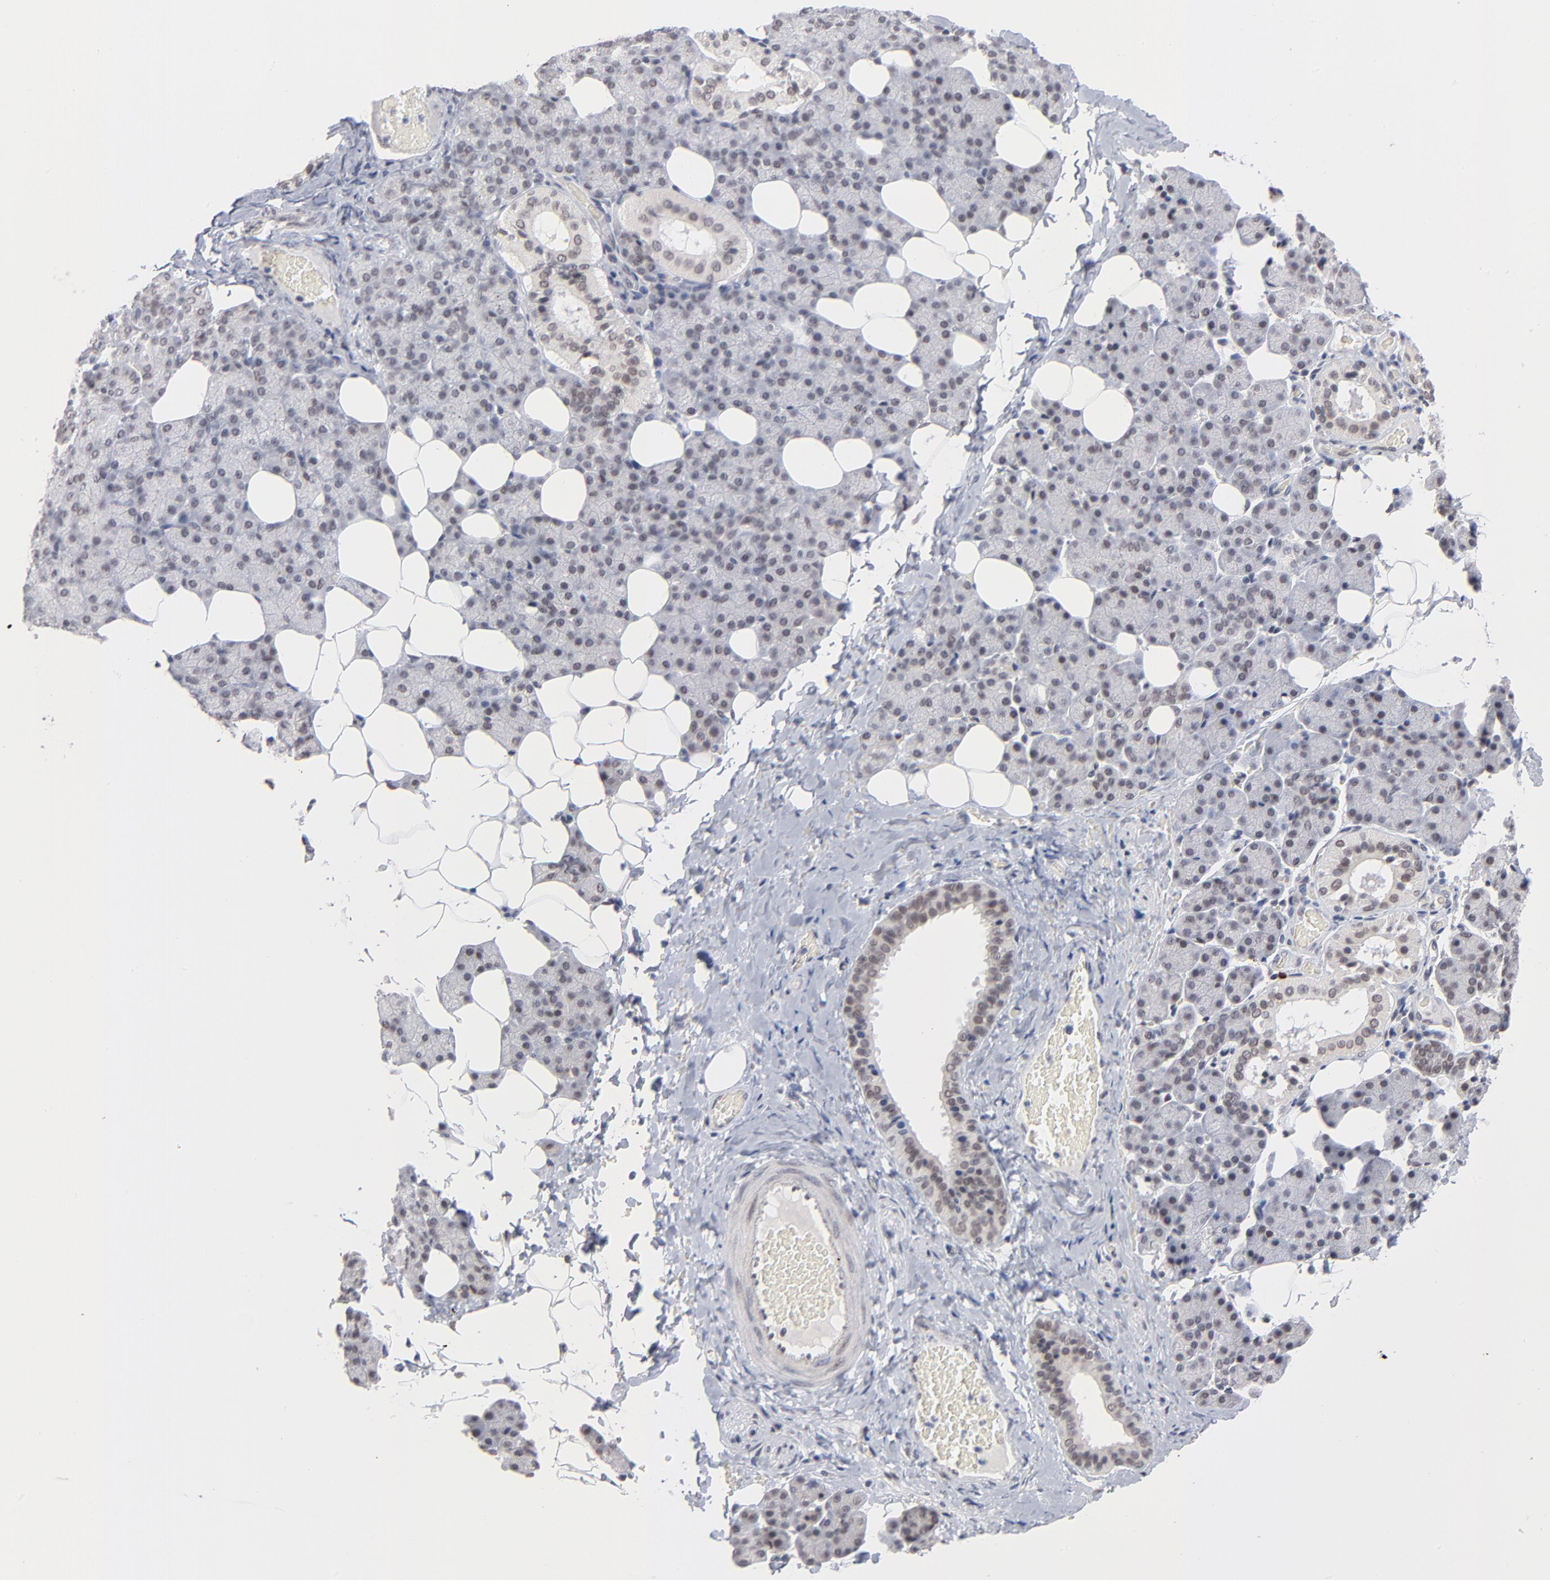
{"staining": {"intensity": "weak", "quantity": "<25%", "location": "nuclear"}, "tissue": "salivary gland", "cell_type": "Glandular cells", "image_type": "normal", "snomed": [{"axis": "morphology", "description": "Normal tissue, NOS"}, {"axis": "topography", "description": "Lymph node"}, {"axis": "topography", "description": "Salivary gland"}], "caption": "An immunohistochemistry (IHC) image of benign salivary gland is shown. There is no staining in glandular cells of salivary gland. (DAB IHC, high magnification).", "gene": "MBIP", "patient": {"sex": "male", "age": 8}}